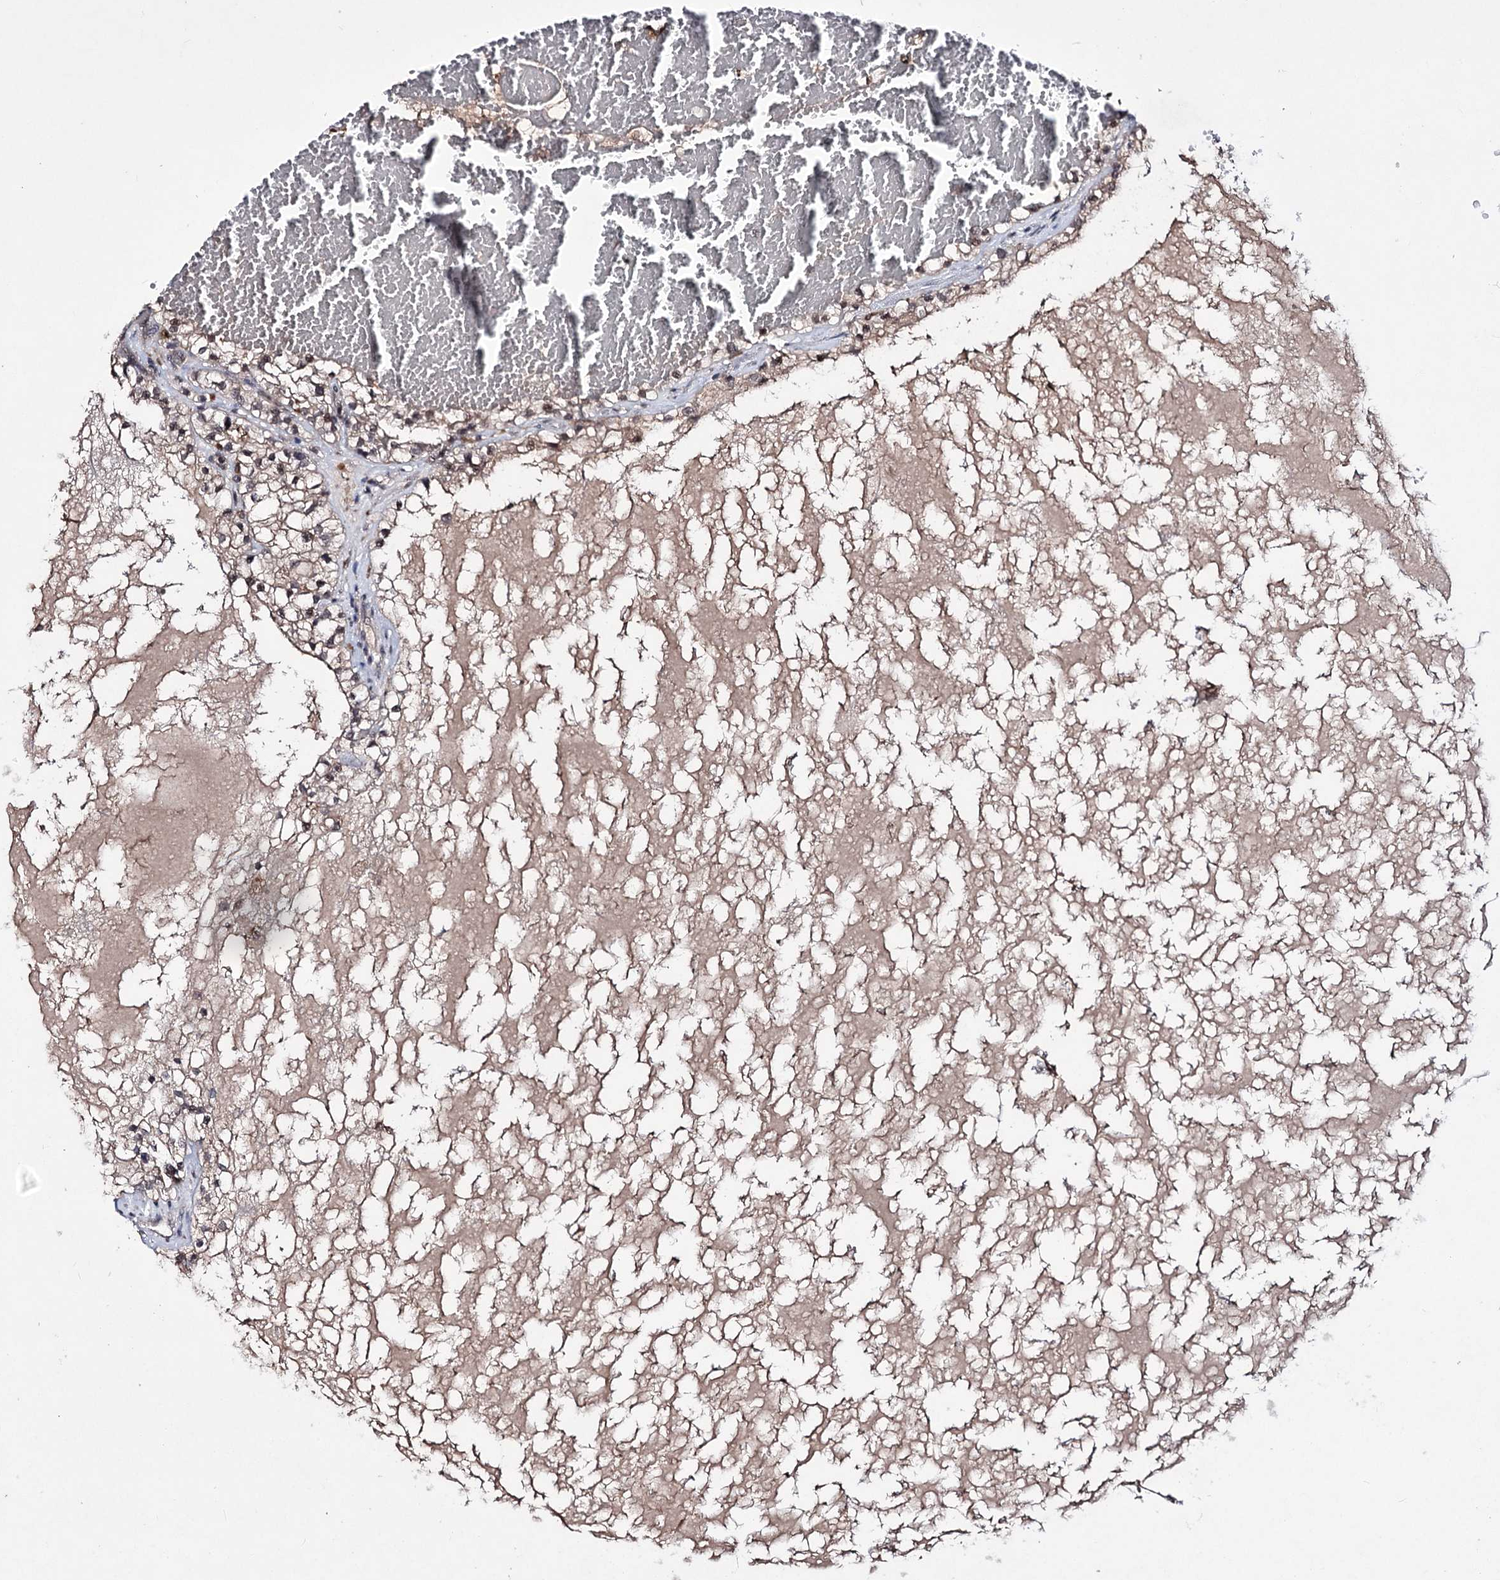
{"staining": {"intensity": "weak", "quantity": ">75%", "location": "nuclear"}, "tissue": "renal cancer", "cell_type": "Tumor cells", "image_type": "cancer", "snomed": [{"axis": "morphology", "description": "Normal tissue, NOS"}, {"axis": "morphology", "description": "Adenocarcinoma, NOS"}, {"axis": "topography", "description": "Kidney"}], "caption": "Immunohistochemical staining of human renal adenocarcinoma shows low levels of weak nuclear protein staining in approximately >75% of tumor cells. (Stains: DAB (3,3'-diaminobenzidine) in brown, nuclei in blue, Microscopy: brightfield microscopy at high magnification).", "gene": "VGLL4", "patient": {"sex": "male", "age": 68}}